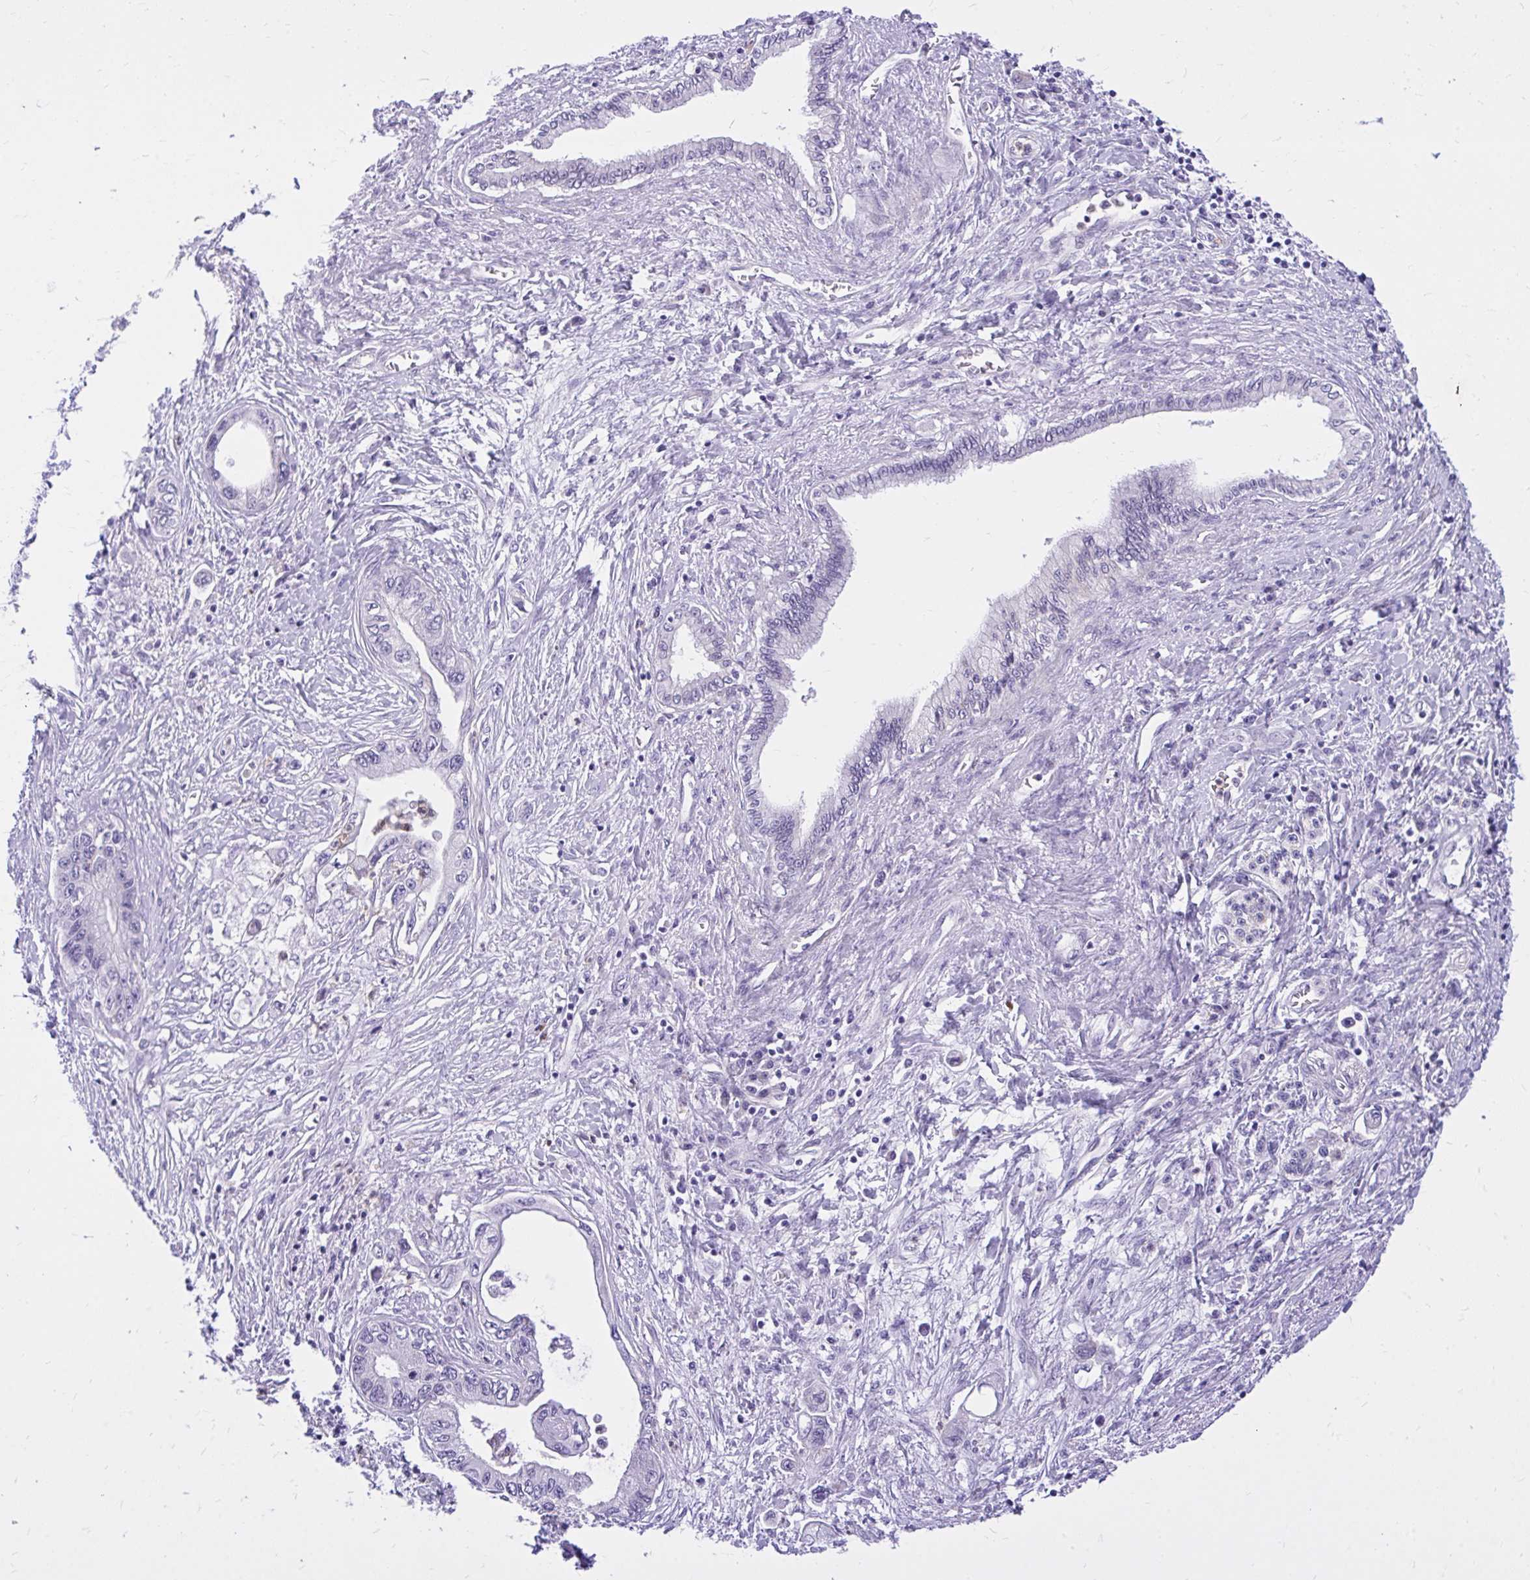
{"staining": {"intensity": "negative", "quantity": "none", "location": "none"}, "tissue": "pancreatic cancer", "cell_type": "Tumor cells", "image_type": "cancer", "snomed": [{"axis": "morphology", "description": "Adenocarcinoma, NOS"}, {"axis": "topography", "description": "Pancreas"}], "caption": "A histopathology image of human pancreatic cancer is negative for staining in tumor cells.", "gene": "ADAMTSL1", "patient": {"sex": "male", "age": 61}}